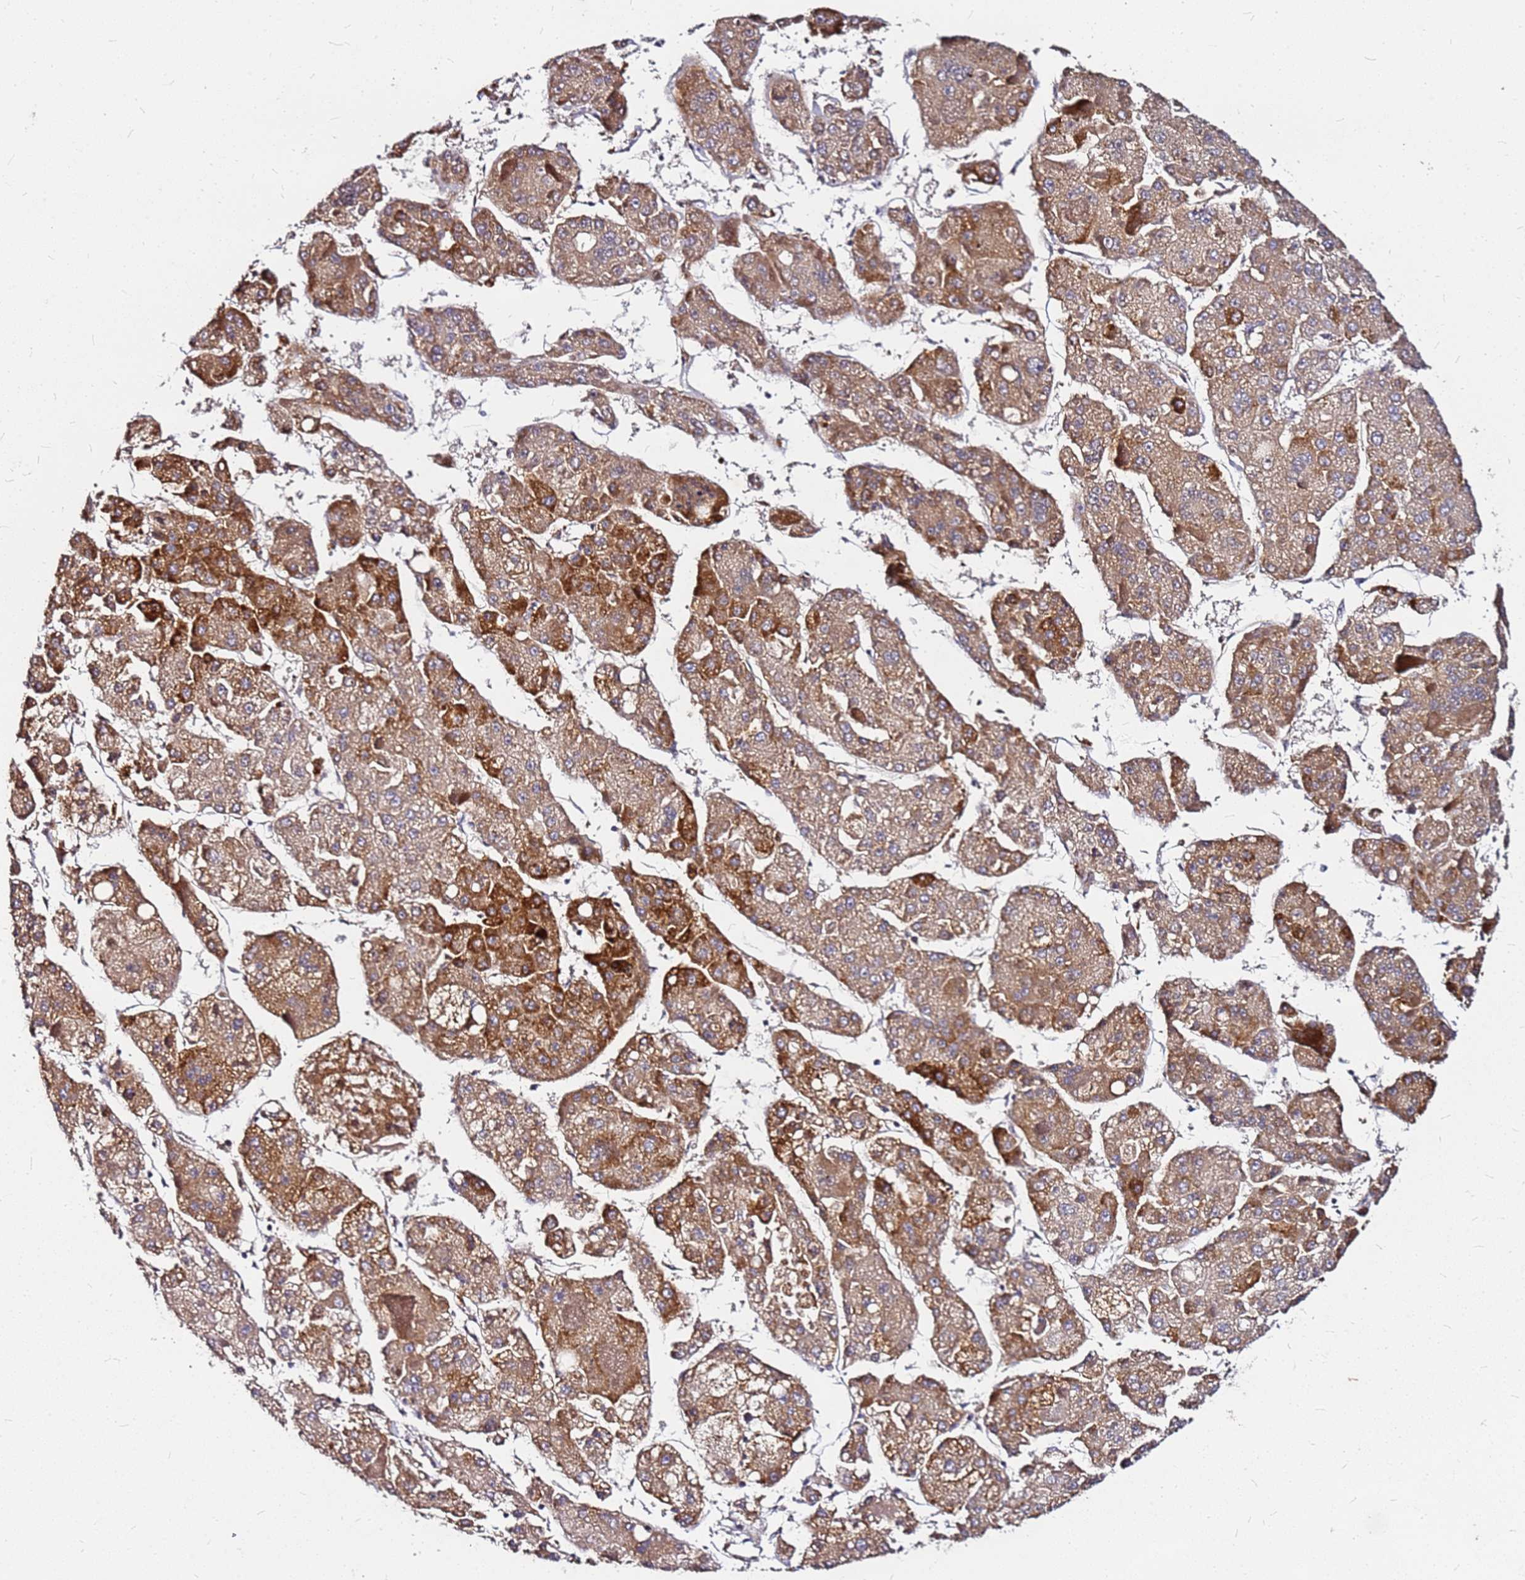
{"staining": {"intensity": "strong", "quantity": "25%-75%", "location": "cytoplasmic/membranous"}, "tissue": "liver cancer", "cell_type": "Tumor cells", "image_type": "cancer", "snomed": [{"axis": "morphology", "description": "Carcinoma, Hepatocellular, NOS"}, {"axis": "topography", "description": "Liver"}], "caption": "A high amount of strong cytoplasmic/membranous expression is present in about 25%-75% of tumor cells in liver hepatocellular carcinoma tissue. (IHC, brightfield microscopy, high magnification).", "gene": "DCDC2C", "patient": {"sex": "female", "age": 73}}